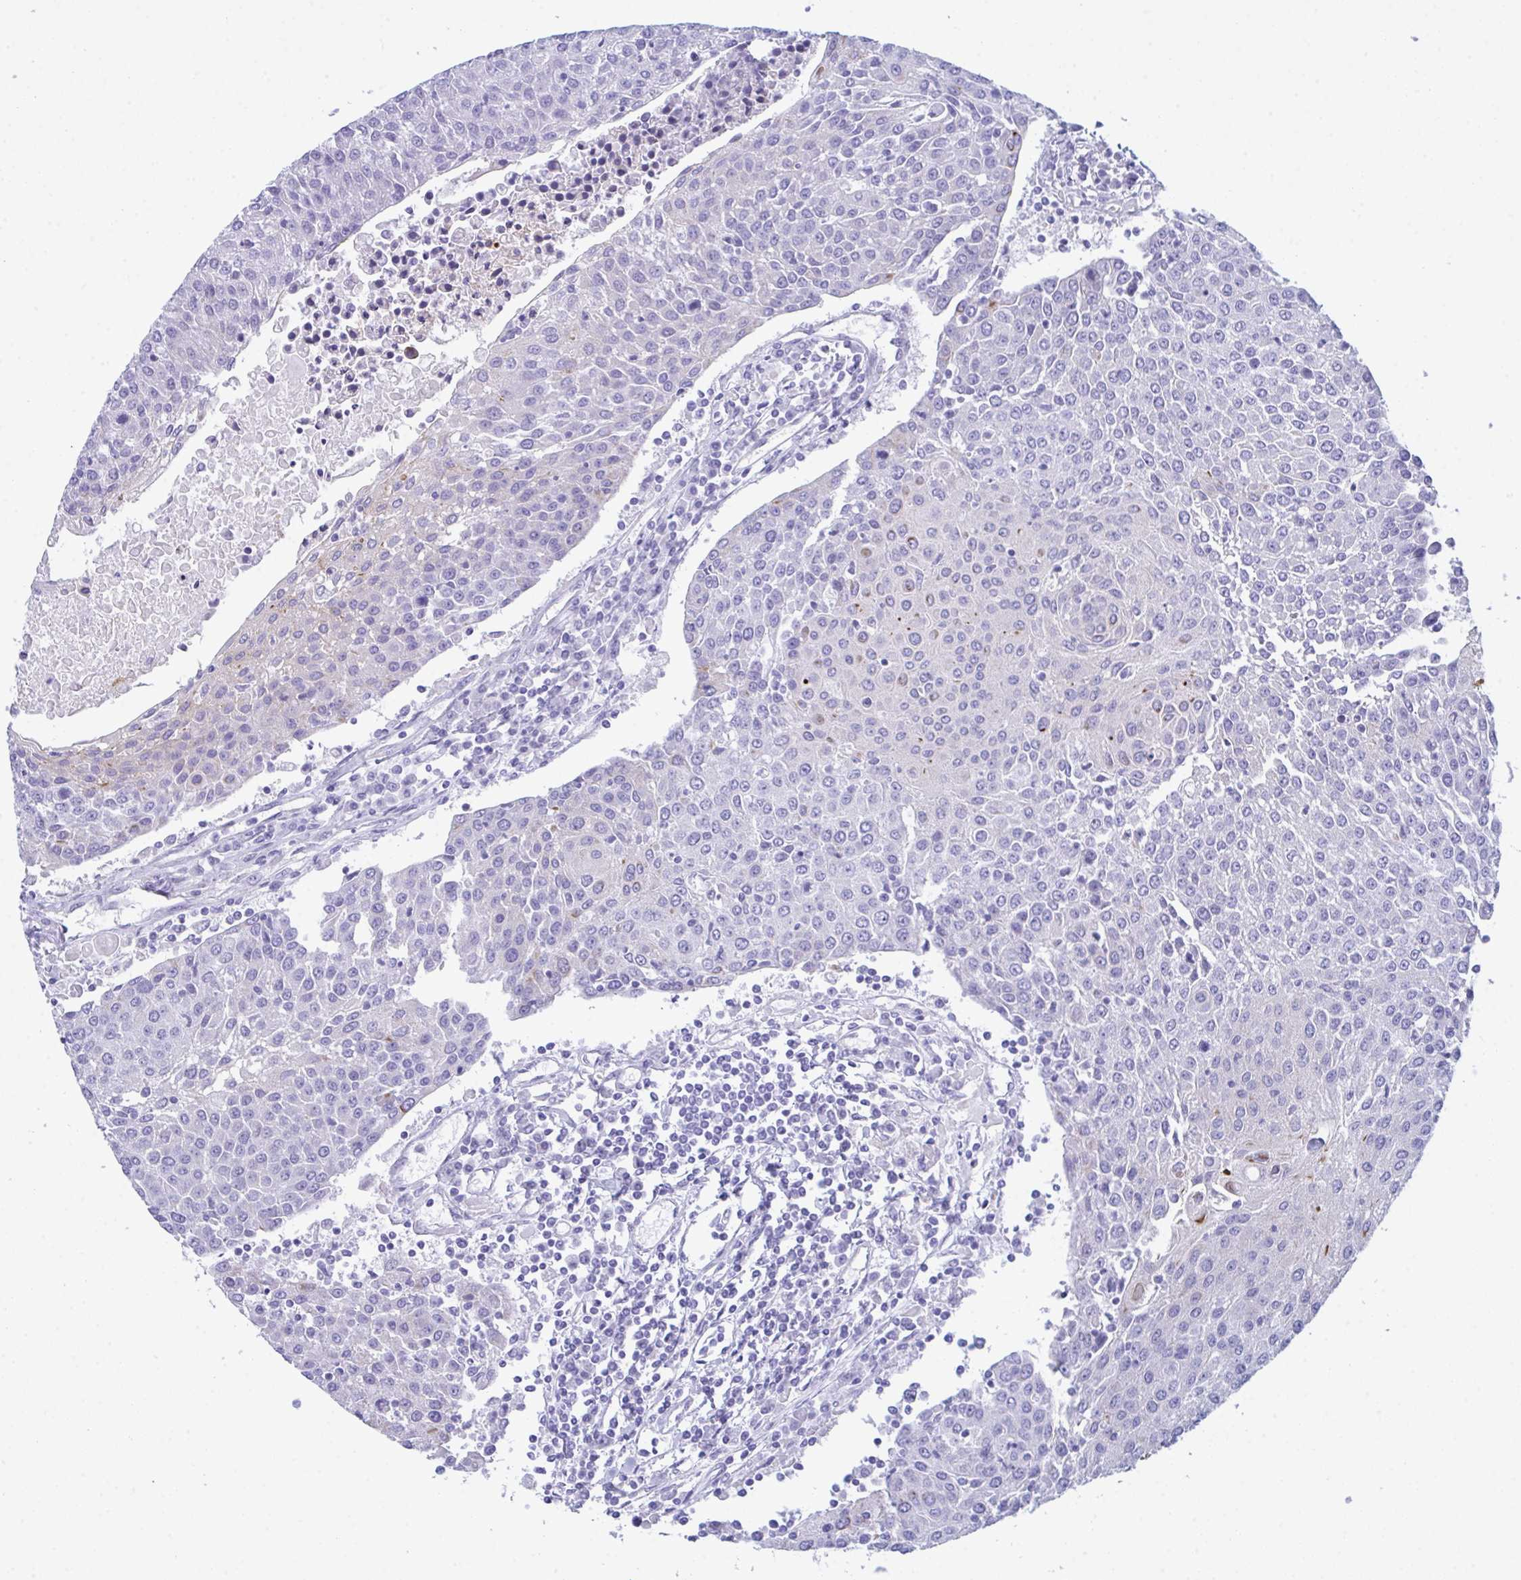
{"staining": {"intensity": "negative", "quantity": "none", "location": "none"}, "tissue": "urothelial cancer", "cell_type": "Tumor cells", "image_type": "cancer", "snomed": [{"axis": "morphology", "description": "Urothelial carcinoma, High grade"}, {"axis": "topography", "description": "Urinary bladder"}], "caption": "The image shows no staining of tumor cells in high-grade urothelial carcinoma.", "gene": "CEP170B", "patient": {"sex": "female", "age": 85}}